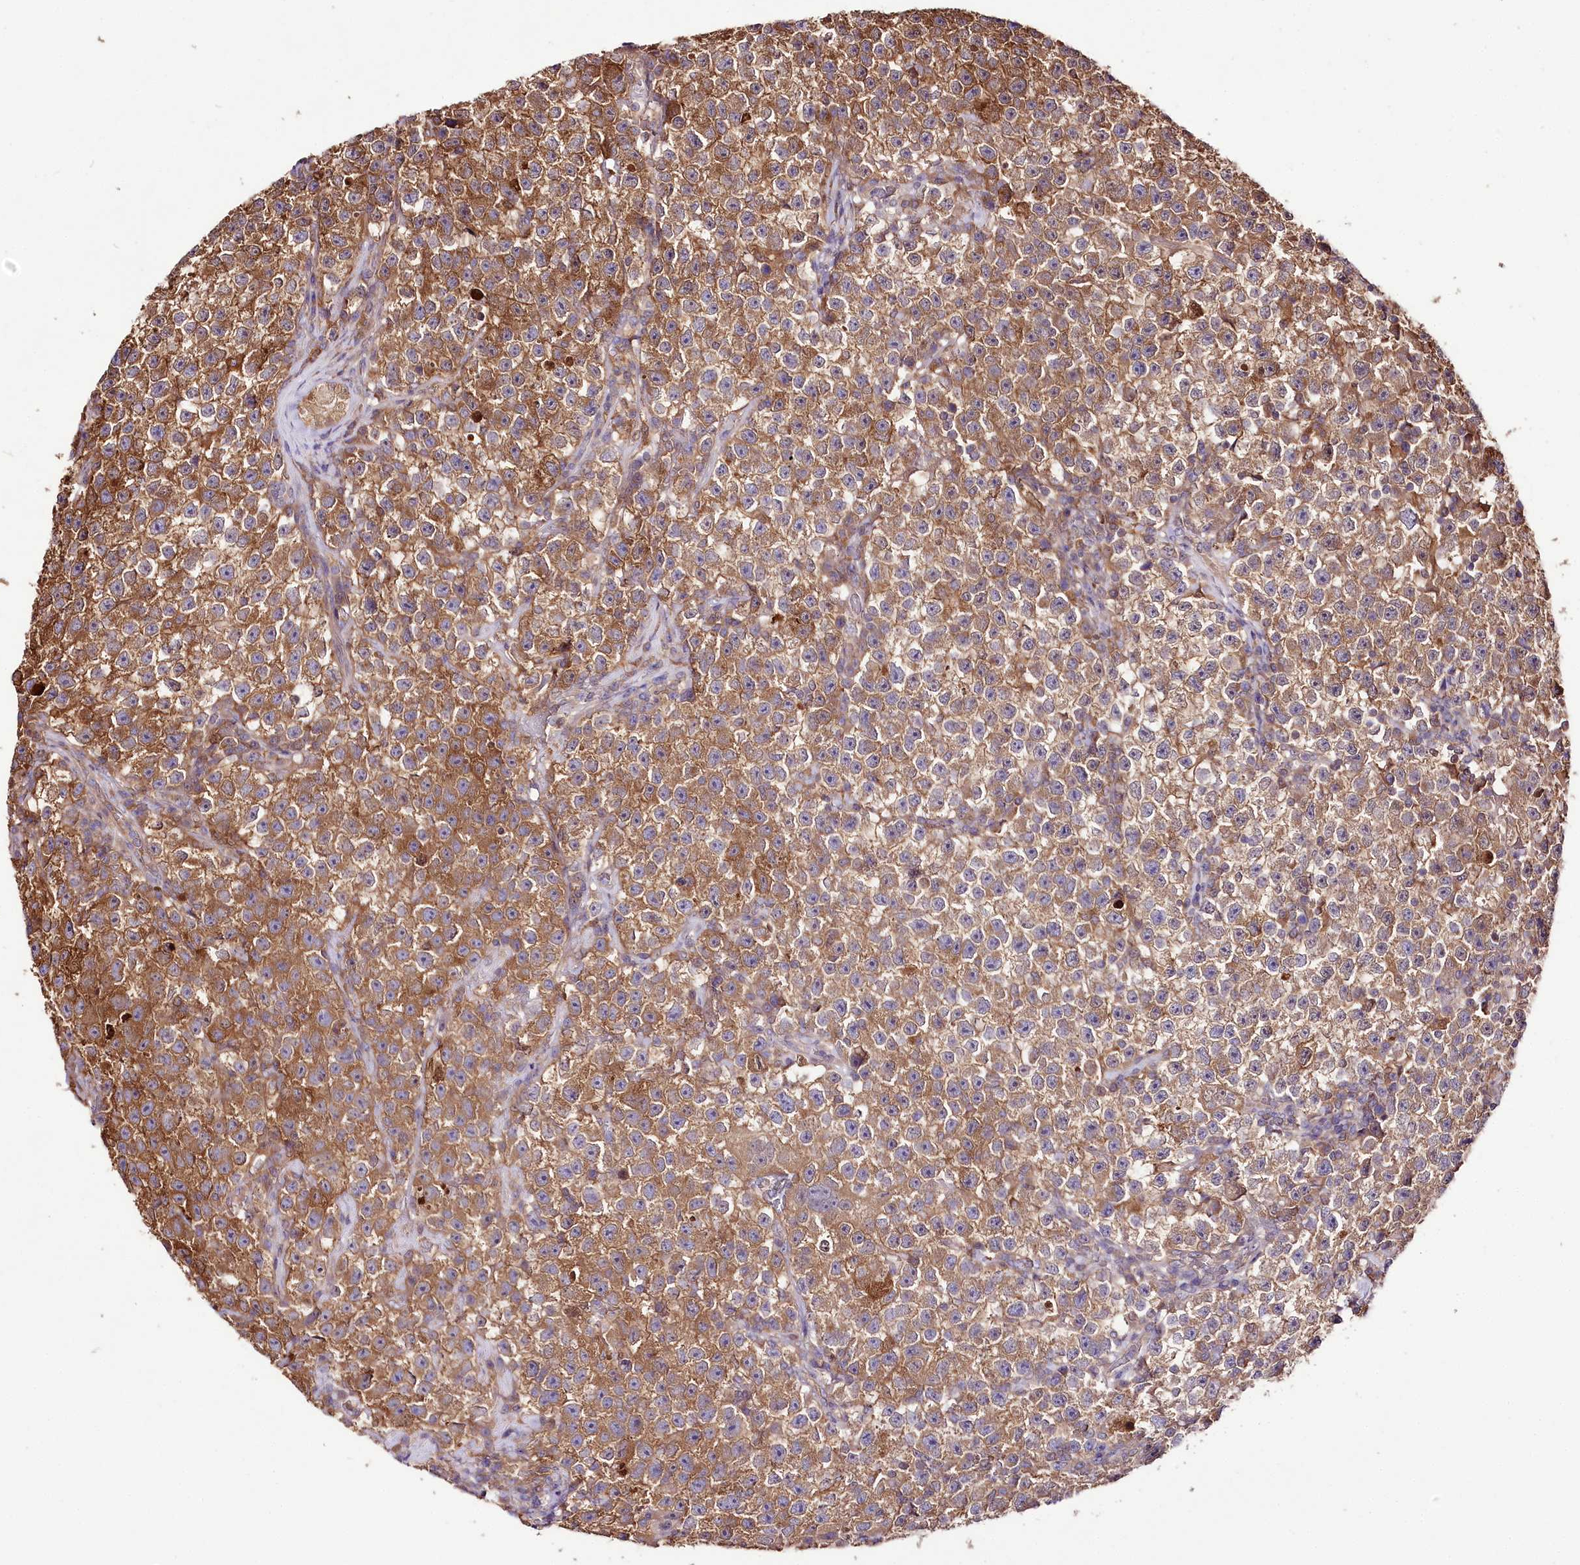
{"staining": {"intensity": "moderate", "quantity": ">75%", "location": "cytoplasmic/membranous"}, "tissue": "testis cancer", "cell_type": "Tumor cells", "image_type": "cancer", "snomed": [{"axis": "morphology", "description": "Seminoma, NOS"}, {"axis": "topography", "description": "Testis"}], "caption": "A photomicrograph showing moderate cytoplasmic/membranous positivity in approximately >75% of tumor cells in testis seminoma, as visualized by brown immunohistochemical staining.", "gene": "UGP2", "patient": {"sex": "male", "age": 22}}